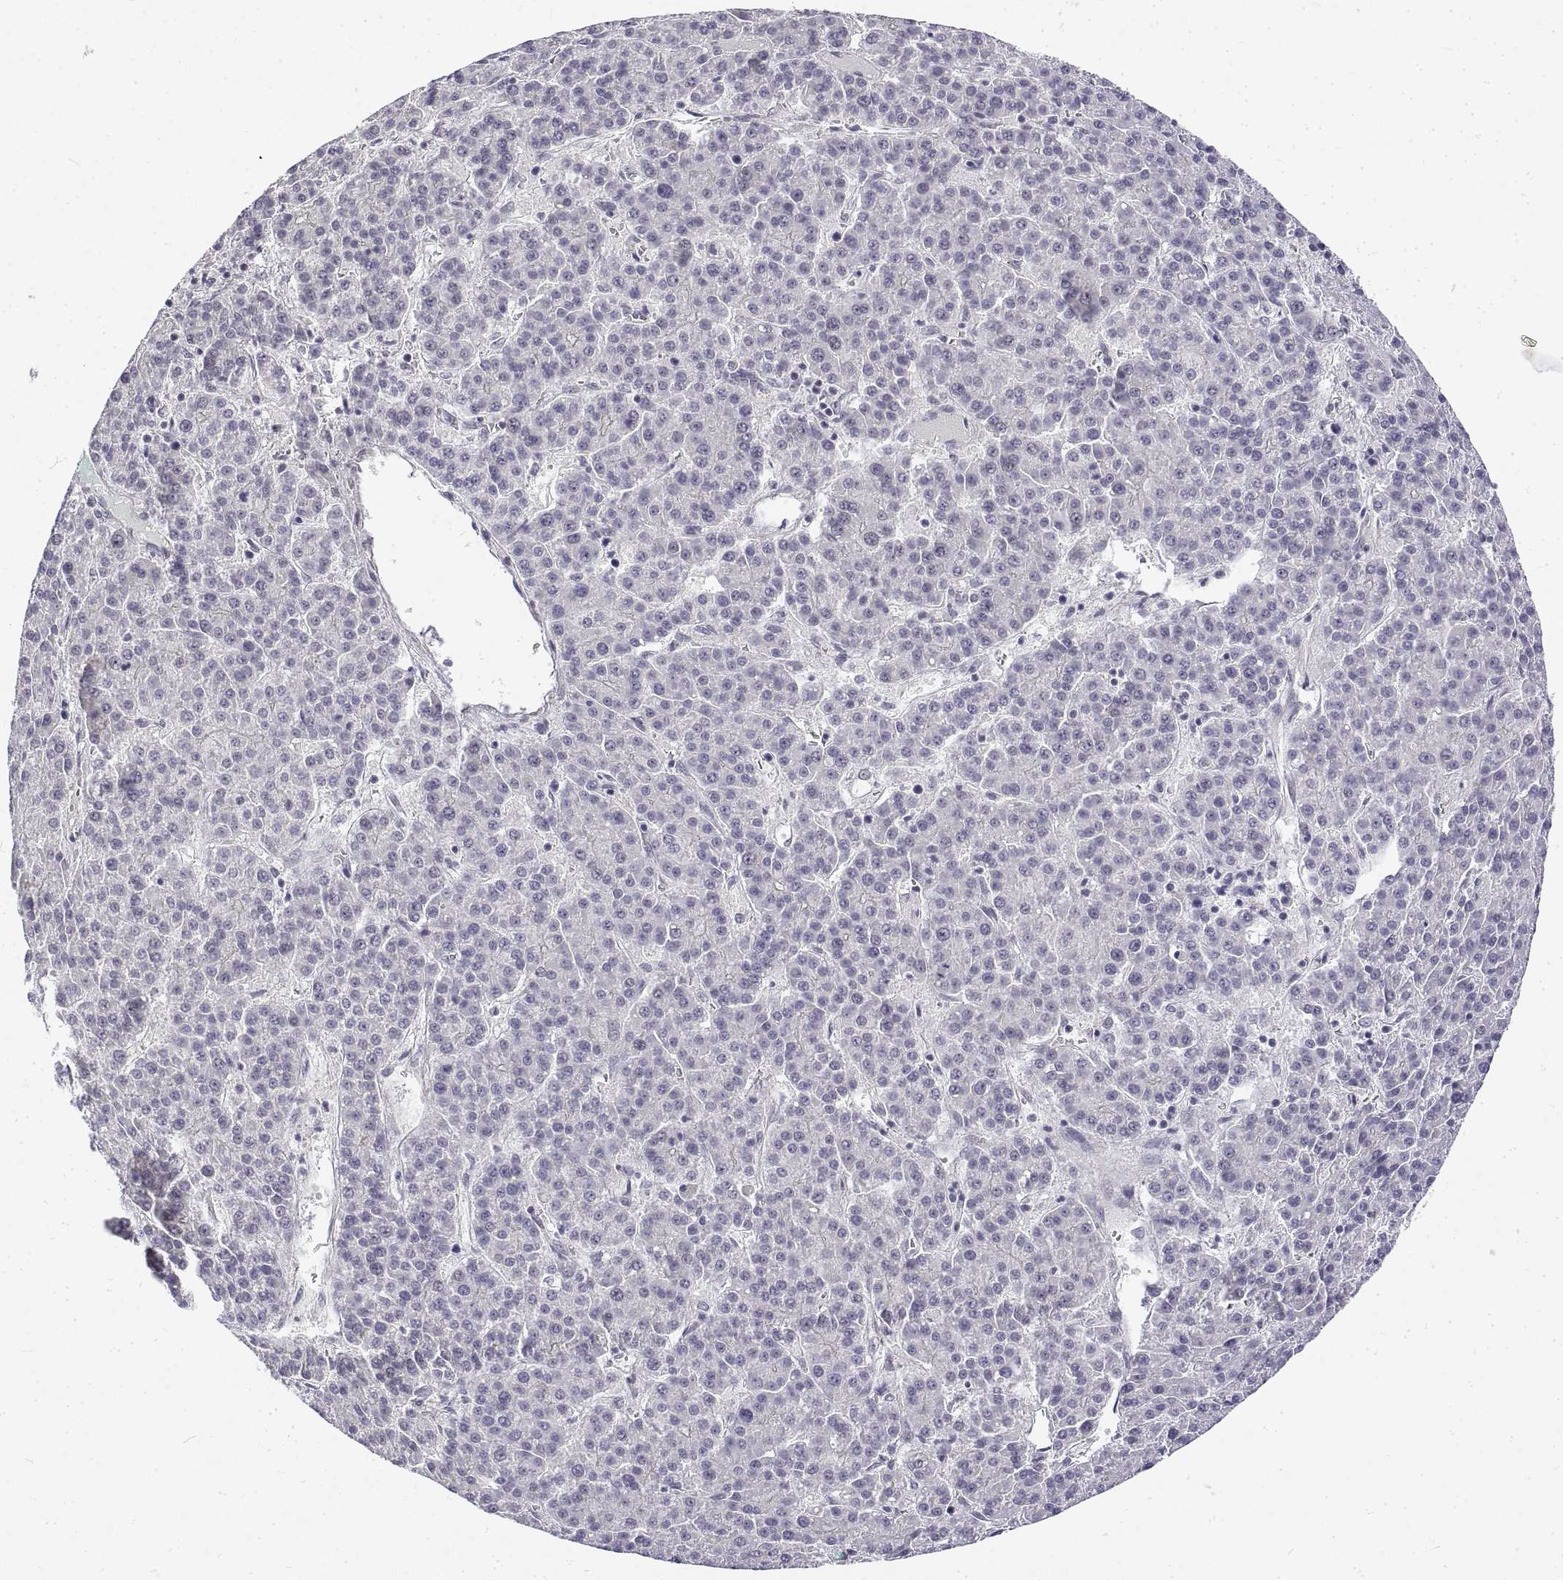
{"staining": {"intensity": "negative", "quantity": "none", "location": "none"}, "tissue": "liver cancer", "cell_type": "Tumor cells", "image_type": "cancer", "snomed": [{"axis": "morphology", "description": "Carcinoma, Hepatocellular, NOS"}, {"axis": "topography", "description": "Liver"}], "caption": "Protein analysis of liver cancer (hepatocellular carcinoma) shows no significant positivity in tumor cells.", "gene": "ANO2", "patient": {"sex": "female", "age": 58}}